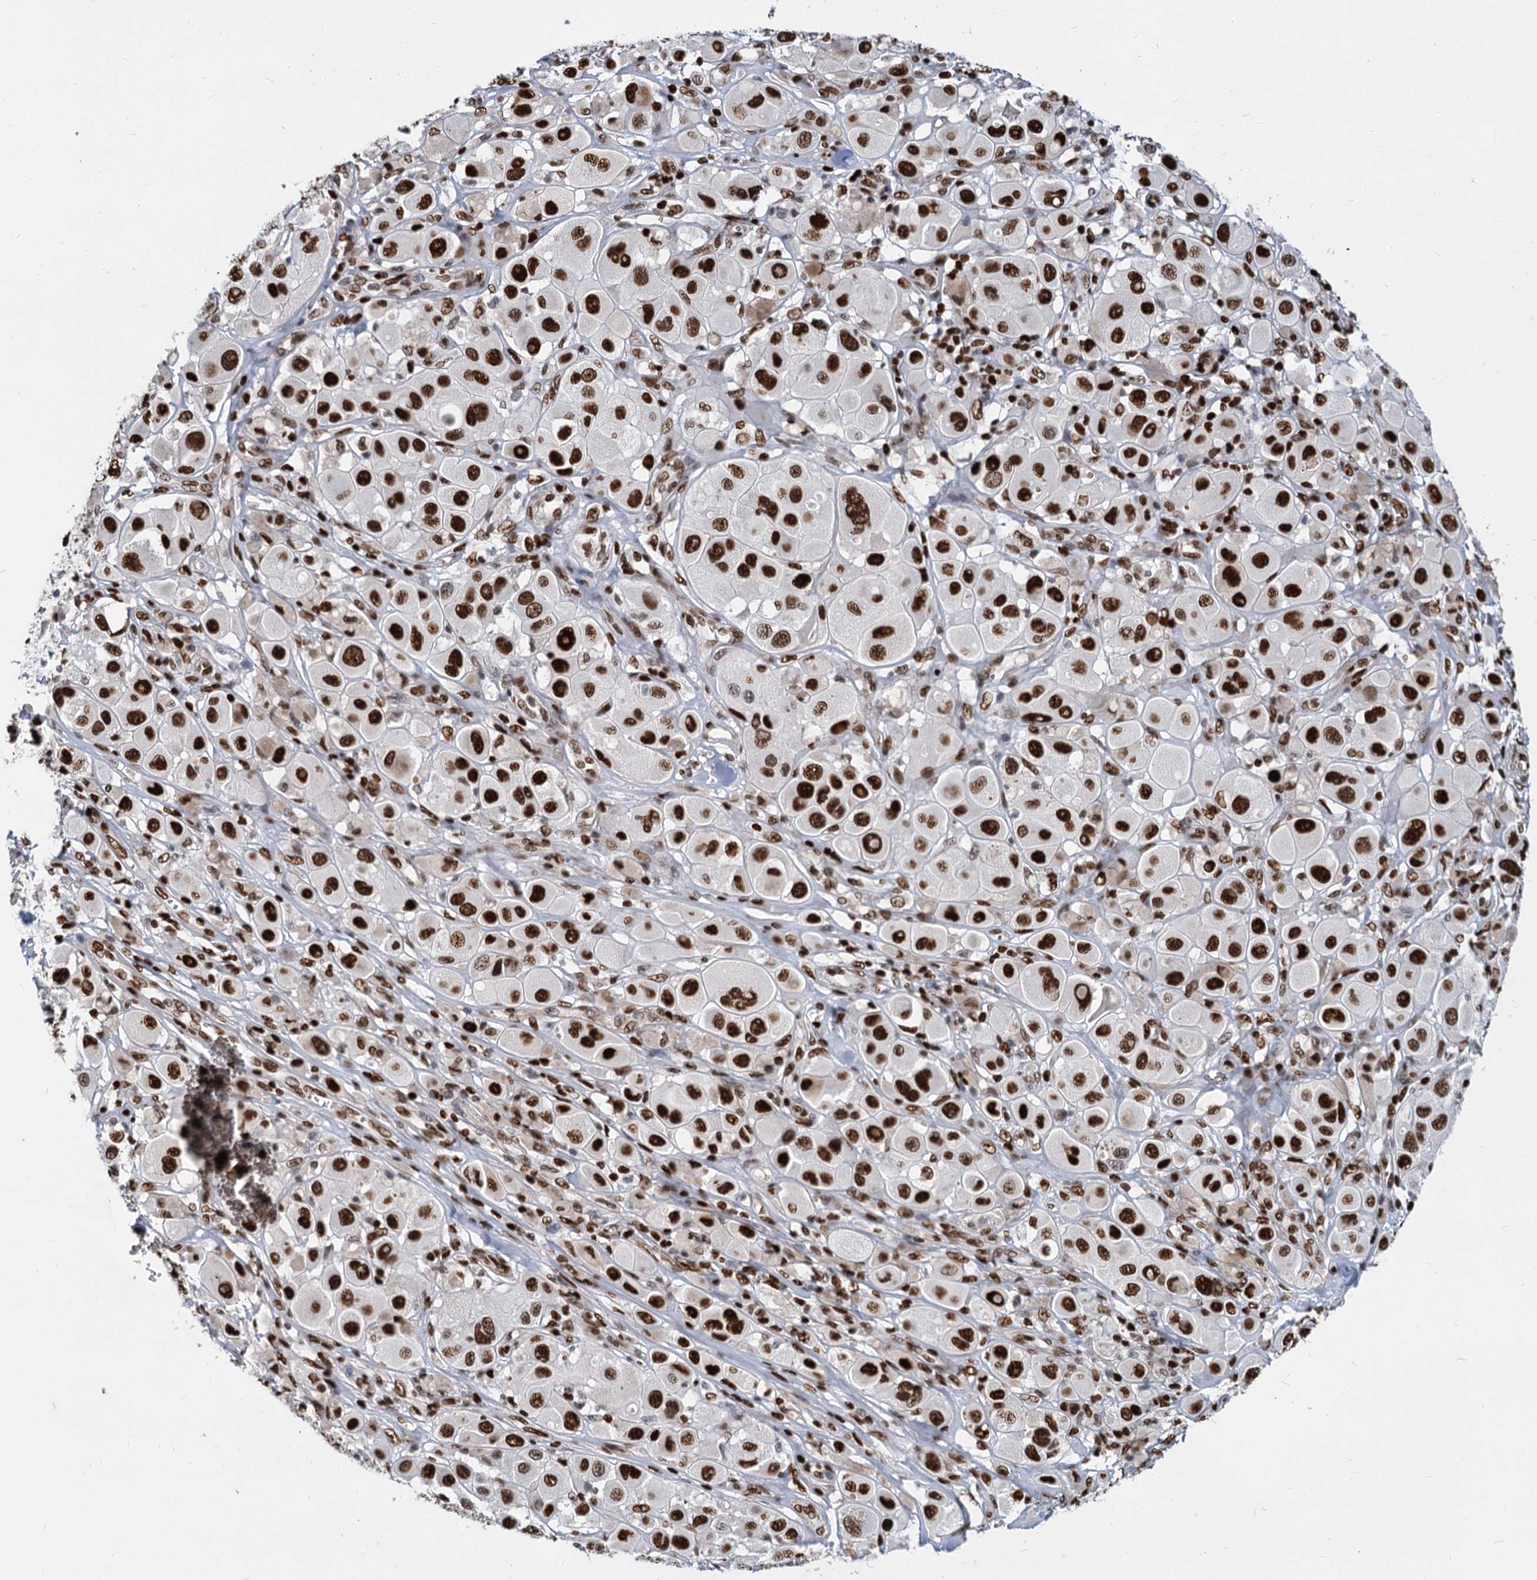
{"staining": {"intensity": "strong", "quantity": ">75%", "location": "nuclear"}, "tissue": "melanoma", "cell_type": "Tumor cells", "image_type": "cancer", "snomed": [{"axis": "morphology", "description": "Malignant melanoma, Metastatic site"}, {"axis": "topography", "description": "Skin"}], "caption": "Immunohistochemistry (IHC) (DAB) staining of human malignant melanoma (metastatic site) shows strong nuclear protein staining in about >75% of tumor cells.", "gene": "MECP2", "patient": {"sex": "male", "age": 41}}